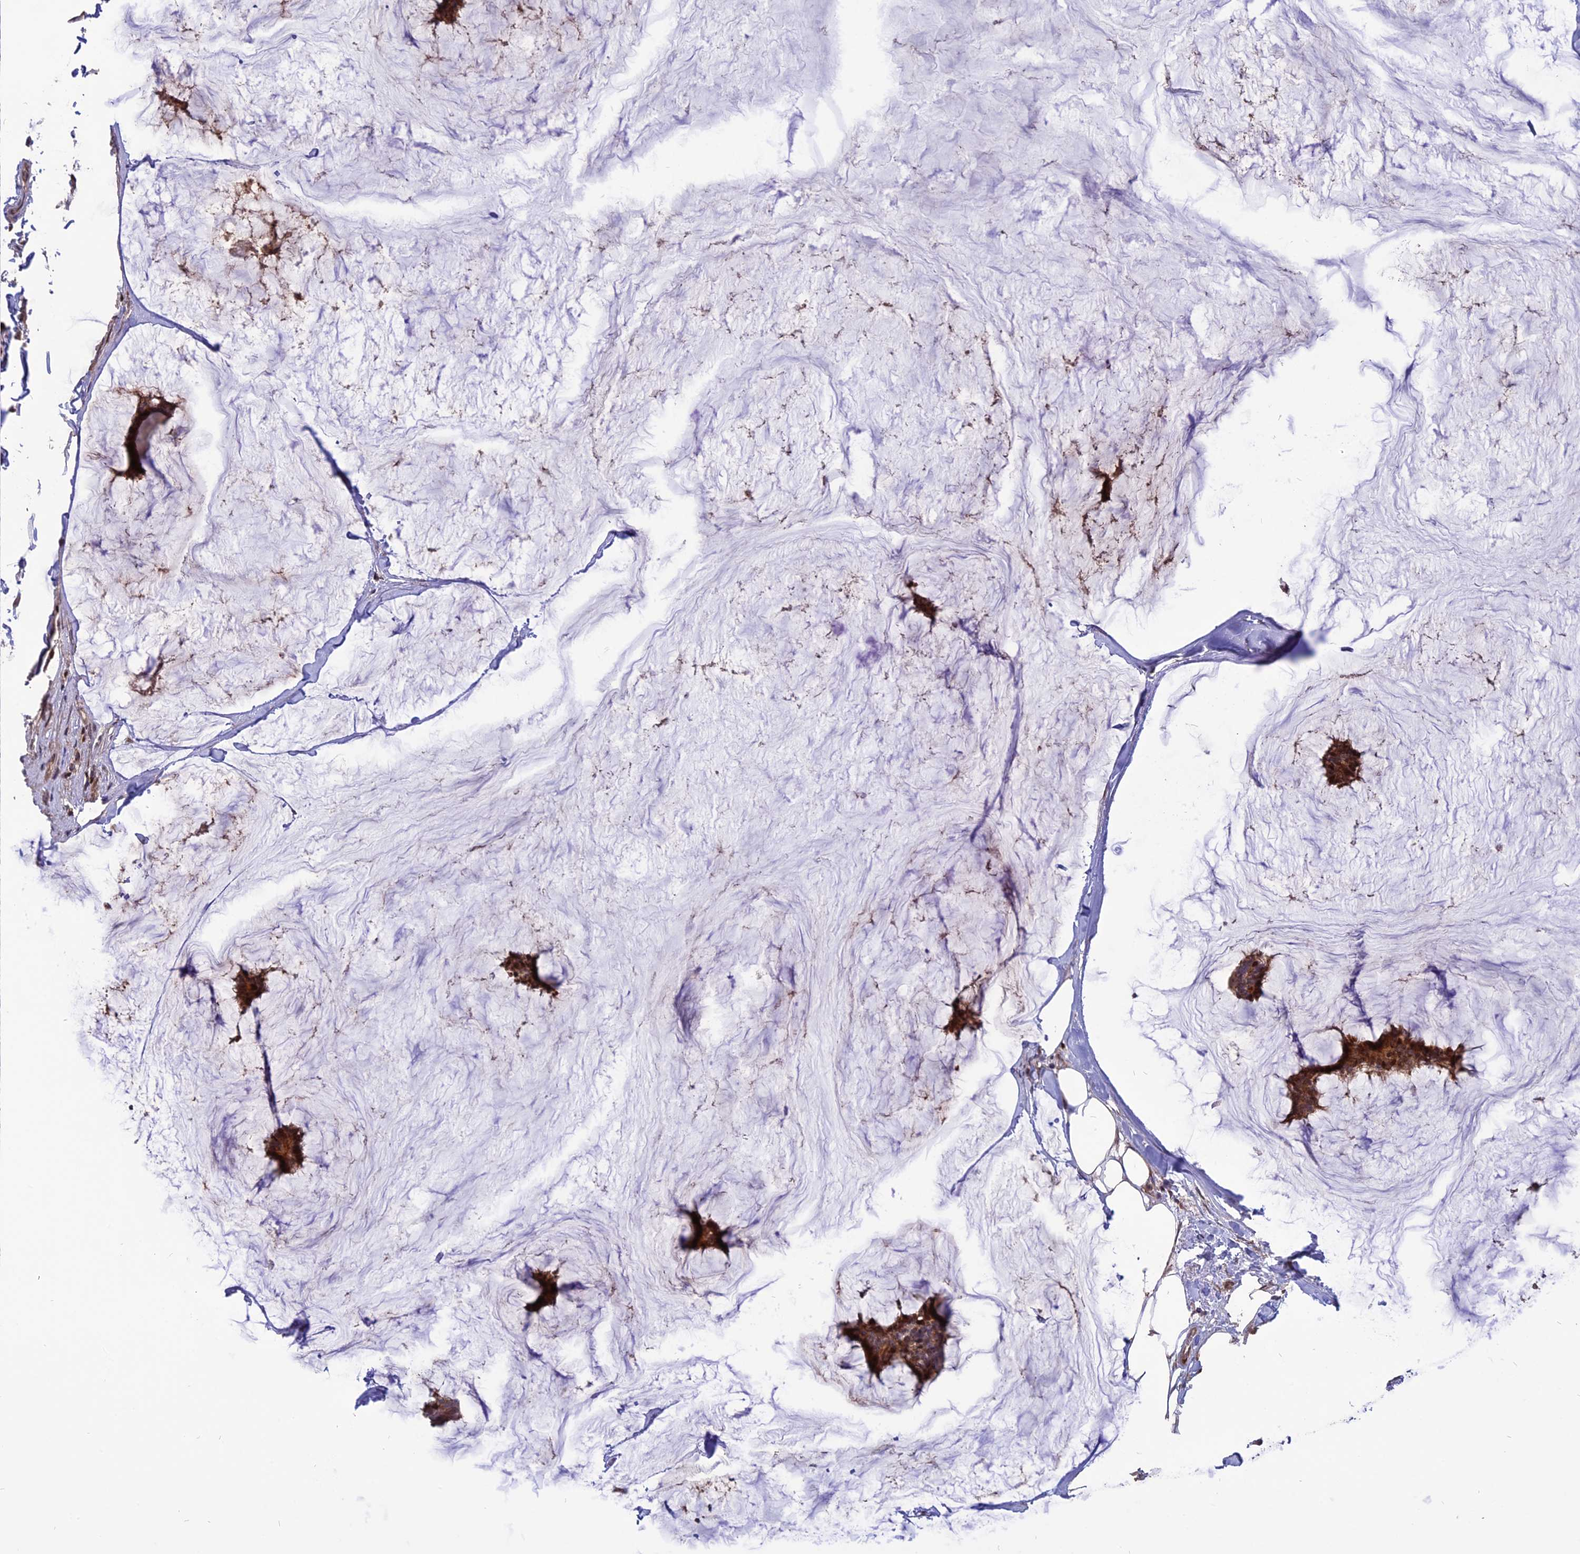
{"staining": {"intensity": "moderate", "quantity": ">75%", "location": "cytoplasmic/membranous"}, "tissue": "breast cancer", "cell_type": "Tumor cells", "image_type": "cancer", "snomed": [{"axis": "morphology", "description": "Duct carcinoma"}, {"axis": "topography", "description": "Breast"}], "caption": "The immunohistochemical stain shows moderate cytoplasmic/membranous staining in tumor cells of invasive ductal carcinoma (breast) tissue.", "gene": "TMEM263", "patient": {"sex": "female", "age": 93}}